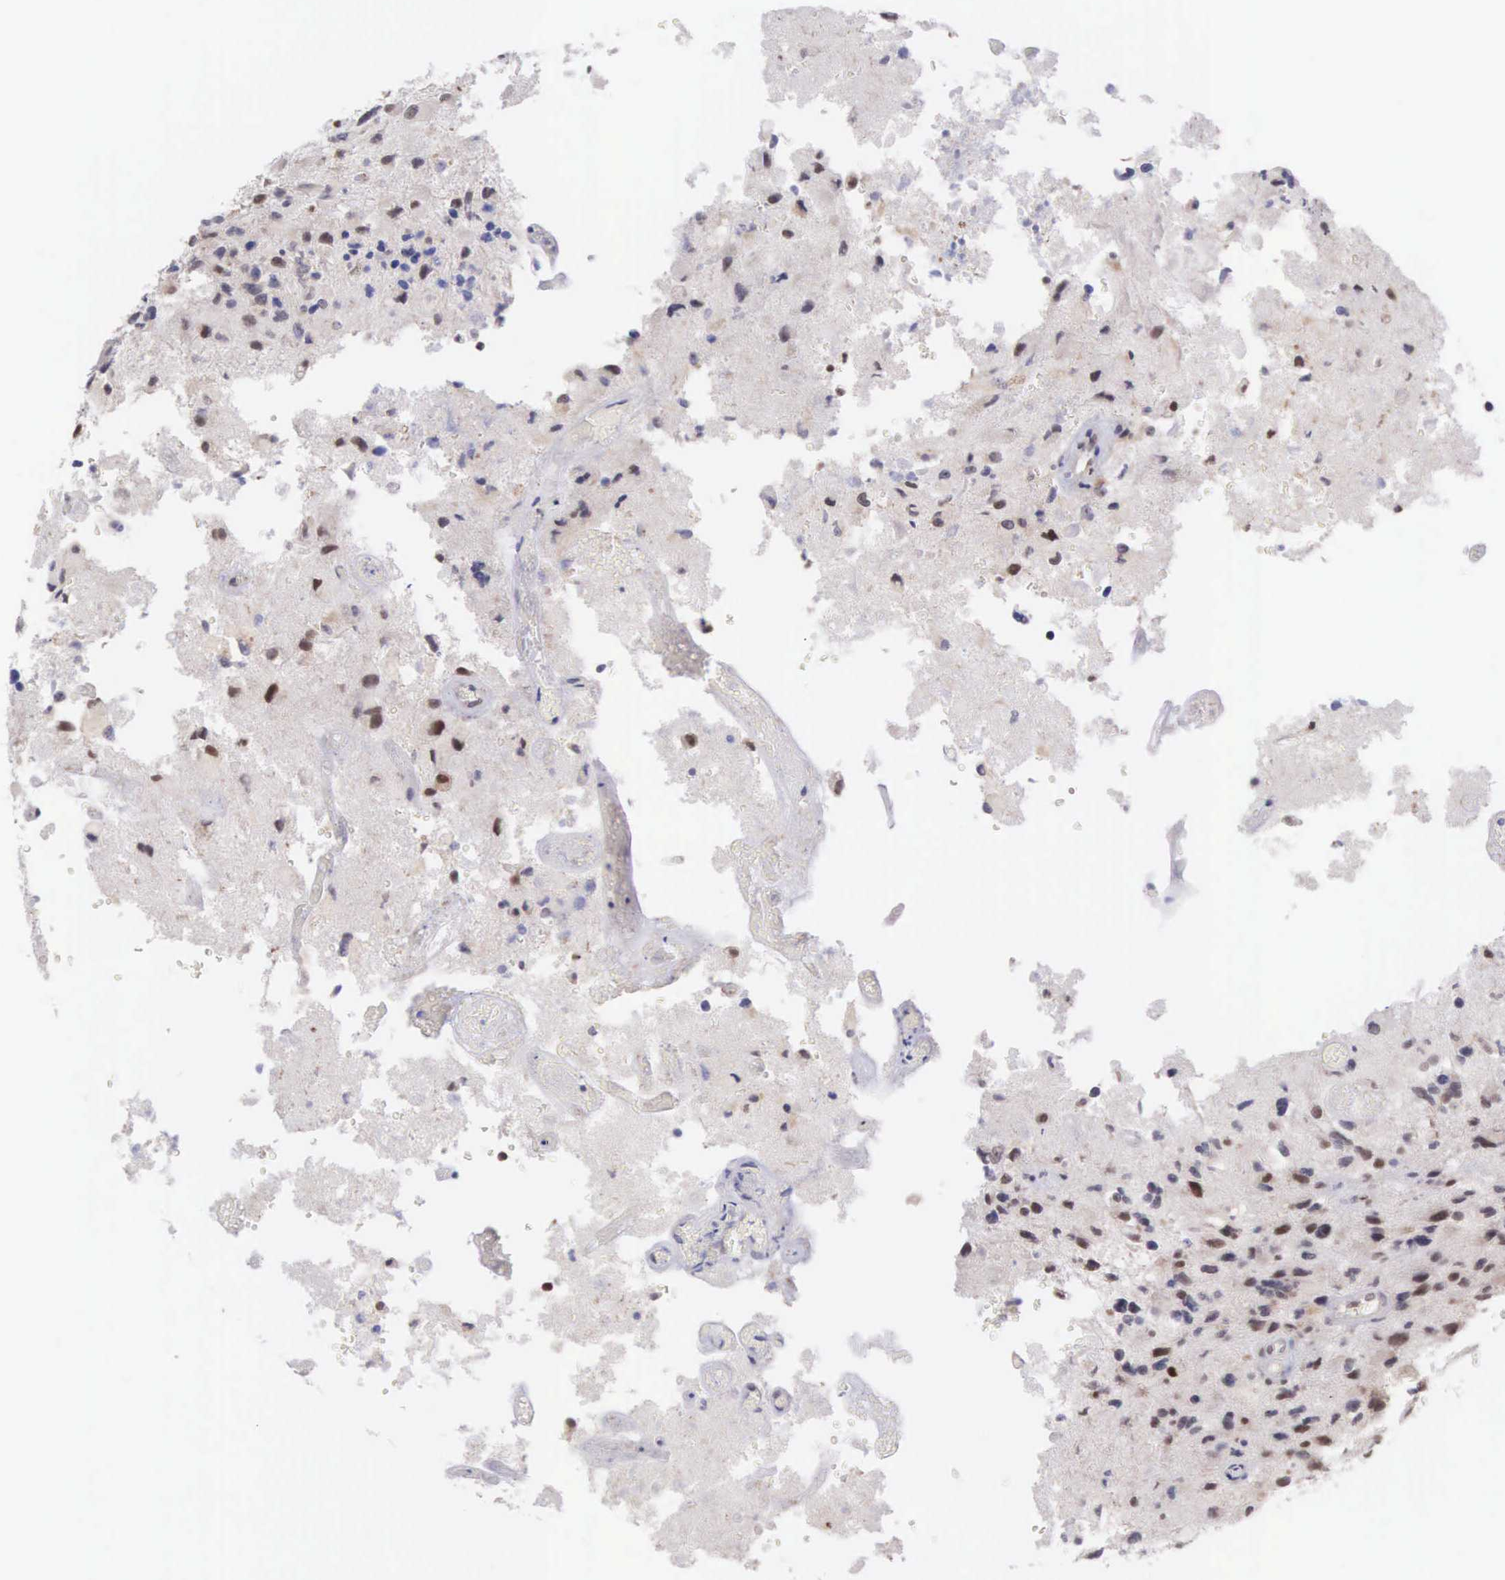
{"staining": {"intensity": "moderate", "quantity": "25%-75%", "location": "nuclear"}, "tissue": "glioma", "cell_type": "Tumor cells", "image_type": "cancer", "snomed": [{"axis": "morphology", "description": "Glioma, malignant, High grade"}, {"axis": "topography", "description": "Brain"}], "caption": "The micrograph demonstrates staining of glioma, revealing moderate nuclear protein expression (brown color) within tumor cells.", "gene": "GRK3", "patient": {"sex": "male", "age": 69}}